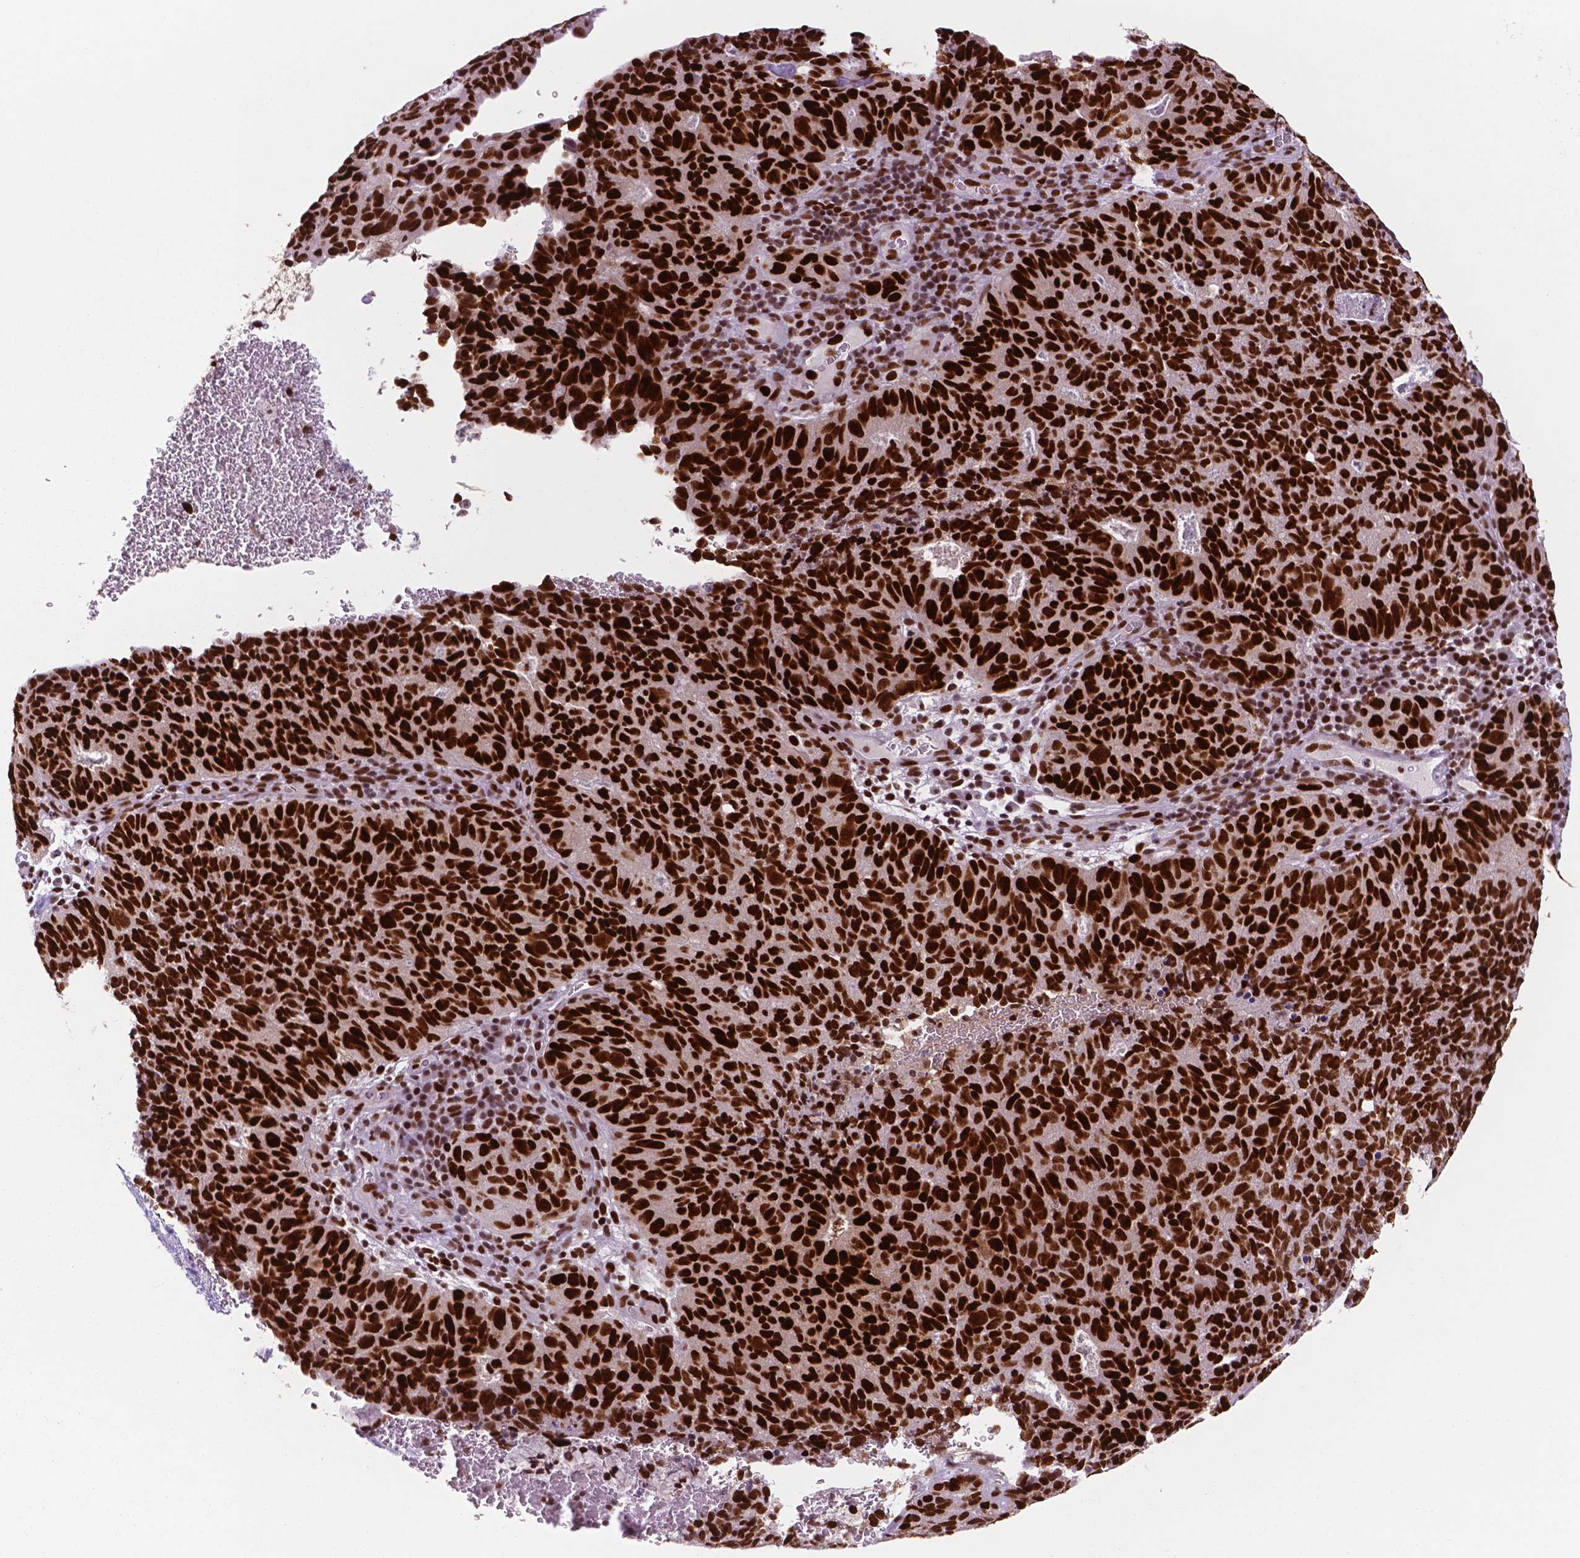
{"staining": {"intensity": "strong", "quantity": ">75%", "location": "nuclear"}, "tissue": "cervical cancer", "cell_type": "Tumor cells", "image_type": "cancer", "snomed": [{"axis": "morphology", "description": "Adenocarcinoma, NOS"}, {"axis": "topography", "description": "Cervix"}], "caption": "Immunohistochemical staining of human adenocarcinoma (cervical) displays high levels of strong nuclear protein expression in approximately >75% of tumor cells.", "gene": "MSH6", "patient": {"sex": "female", "age": 38}}